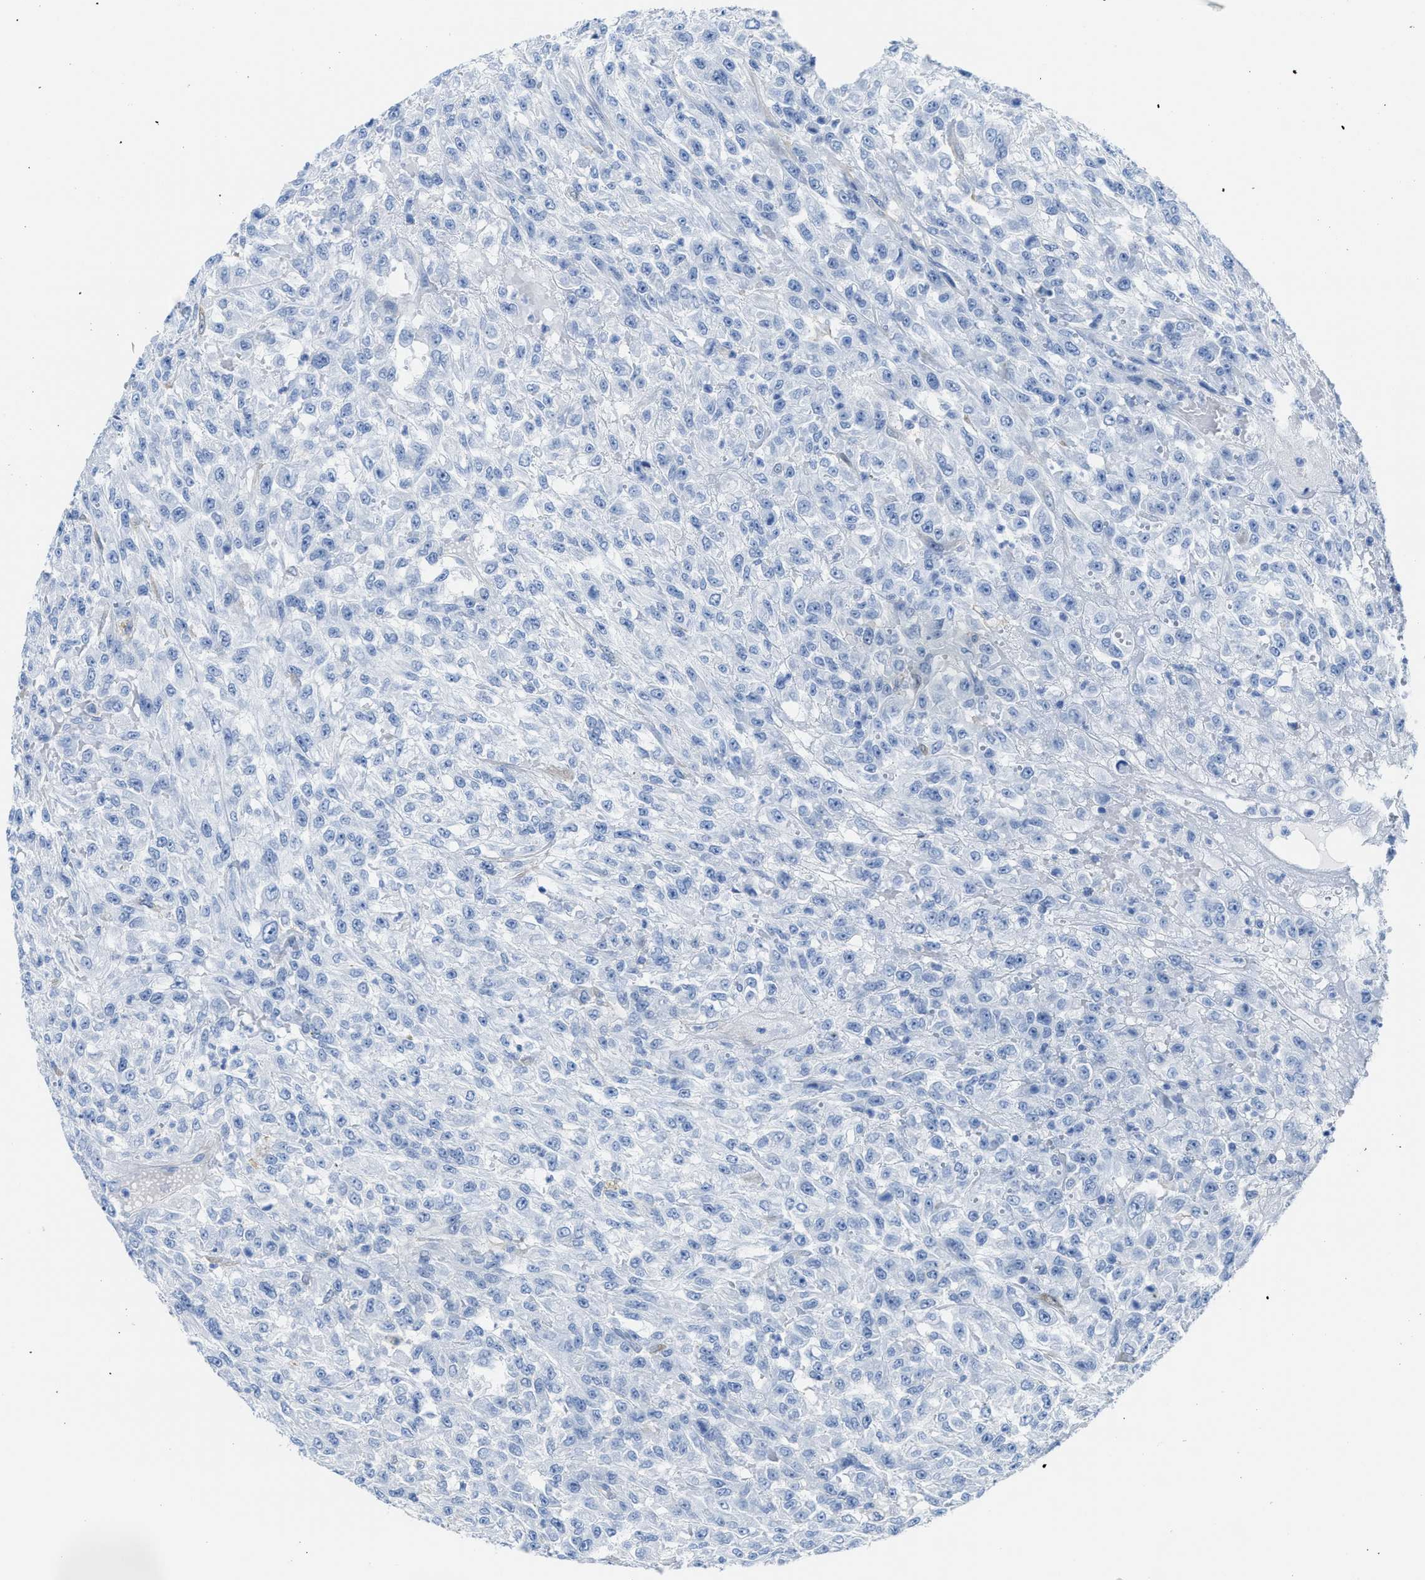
{"staining": {"intensity": "negative", "quantity": "none", "location": "none"}, "tissue": "urothelial cancer", "cell_type": "Tumor cells", "image_type": "cancer", "snomed": [{"axis": "morphology", "description": "Urothelial carcinoma, High grade"}, {"axis": "topography", "description": "Urinary bladder"}], "caption": "Immunohistochemistry (IHC) of human urothelial carcinoma (high-grade) exhibits no expression in tumor cells. (Brightfield microscopy of DAB (3,3'-diaminobenzidine) immunohistochemistry at high magnification).", "gene": "ASS1", "patient": {"sex": "male", "age": 46}}